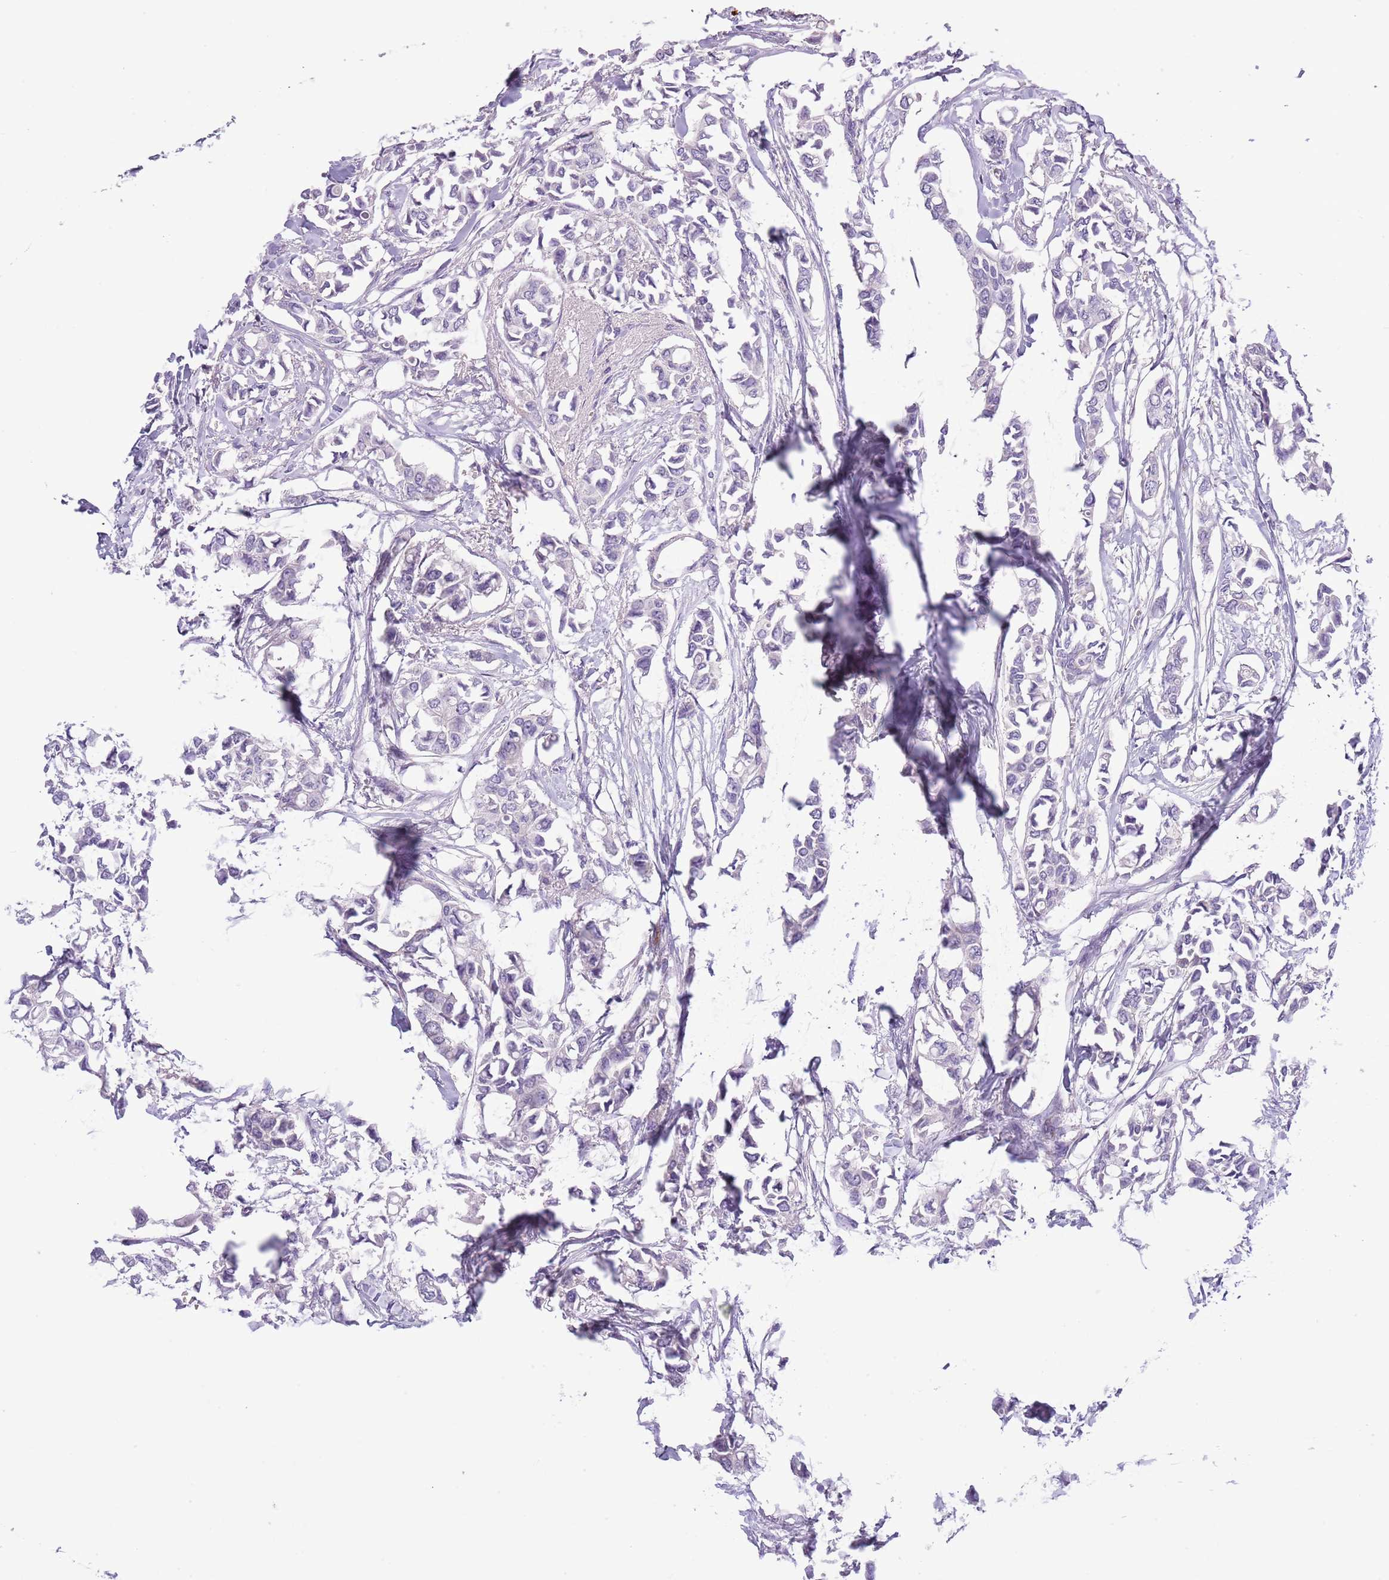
{"staining": {"intensity": "negative", "quantity": "none", "location": "none"}, "tissue": "breast cancer", "cell_type": "Tumor cells", "image_type": "cancer", "snomed": [{"axis": "morphology", "description": "Duct carcinoma"}, {"axis": "topography", "description": "Breast"}], "caption": "An immunohistochemistry (IHC) image of breast cancer (invasive ductal carcinoma) is shown. There is no staining in tumor cells of breast cancer (invasive ductal carcinoma). Nuclei are stained in blue.", "gene": "OR6M1", "patient": {"sex": "female", "age": 41}}